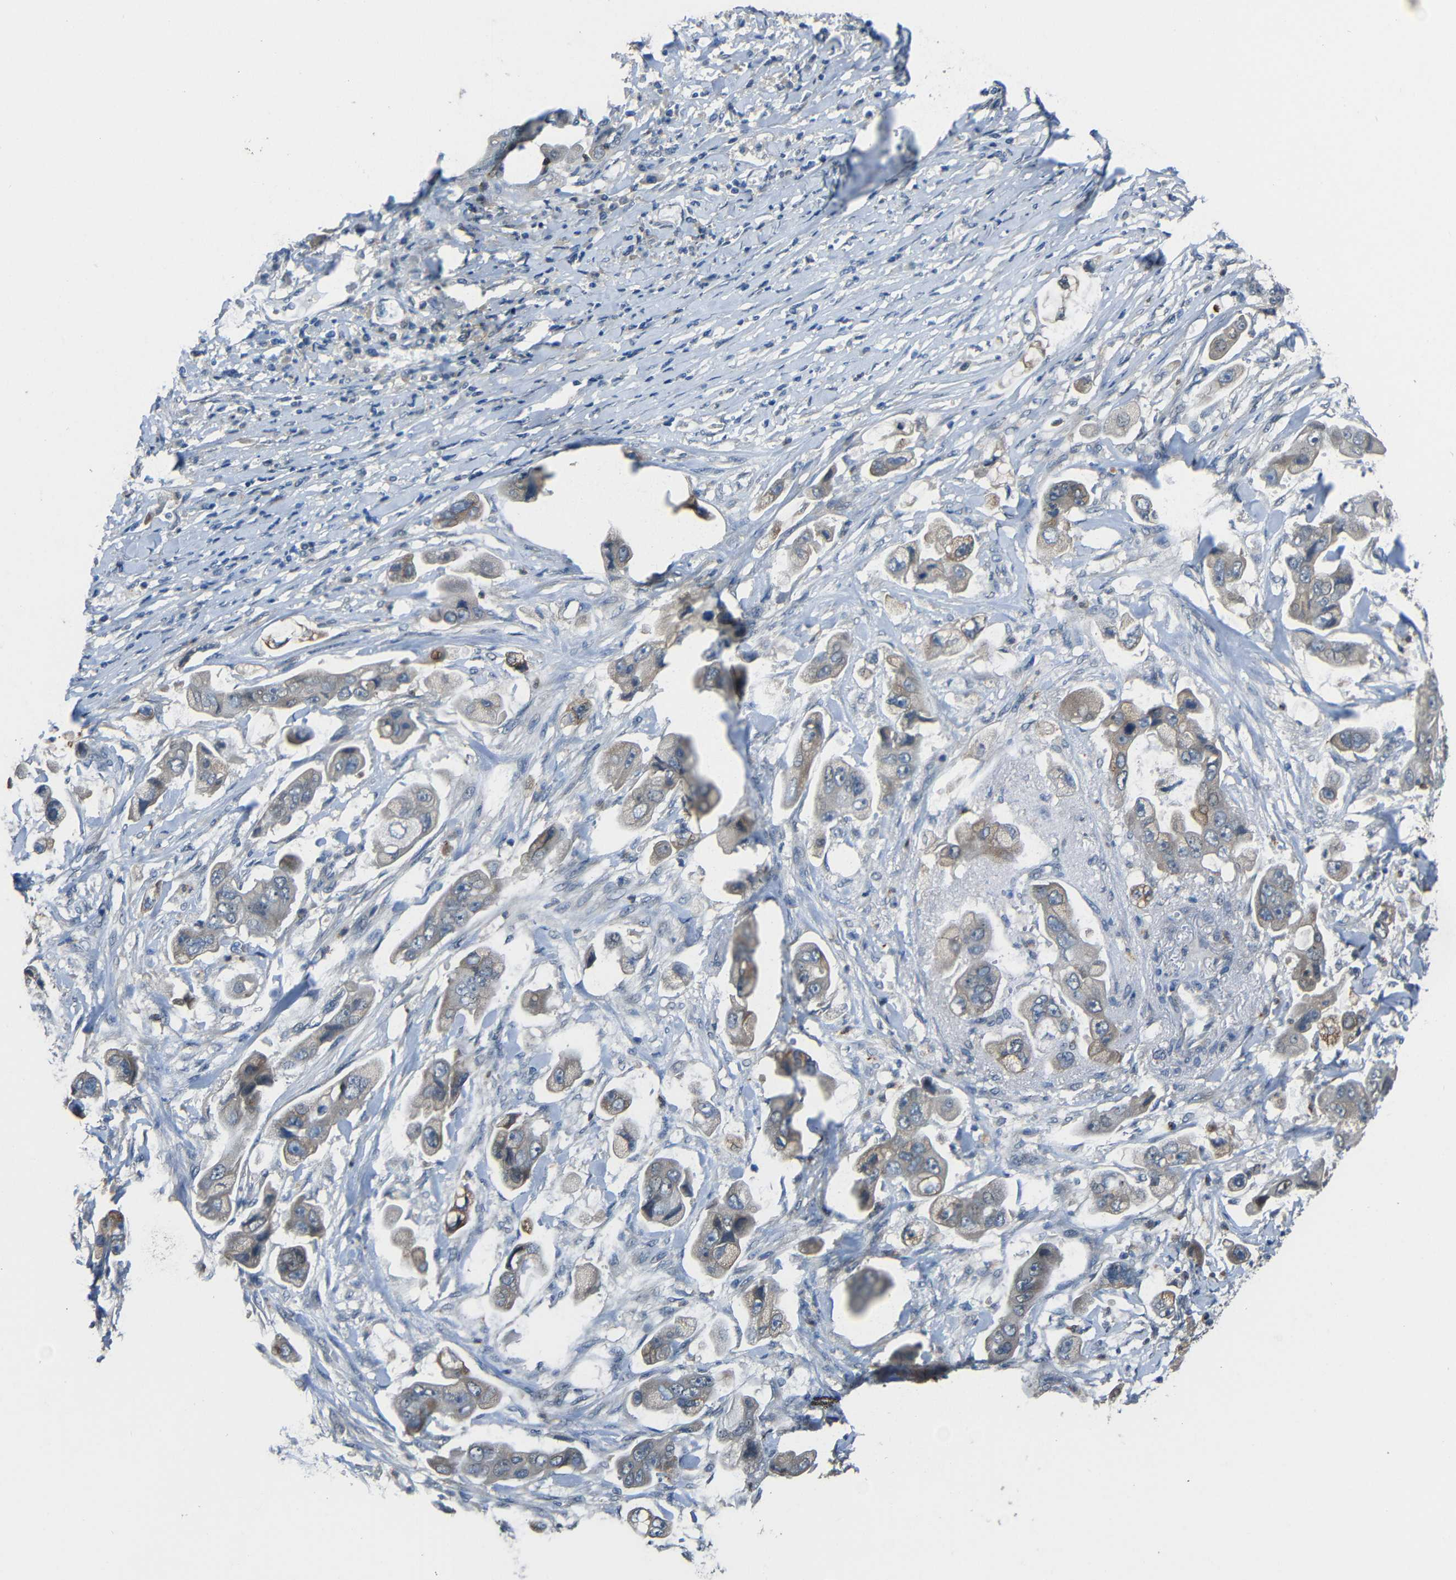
{"staining": {"intensity": "weak", "quantity": "<25%", "location": "cytoplasmic/membranous"}, "tissue": "stomach cancer", "cell_type": "Tumor cells", "image_type": "cancer", "snomed": [{"axis": "morphology", "description": "Adenocarcinoma, NOS"}, {"axis": "topography", "description": "Stomach"}], "caption": "This is an IHC micrograph of stomach cancer (adenocarcinoma). There is no positivity in tumor cells.", "gene": "STBD1", "patient": {"sex": "male", "age": 62}}